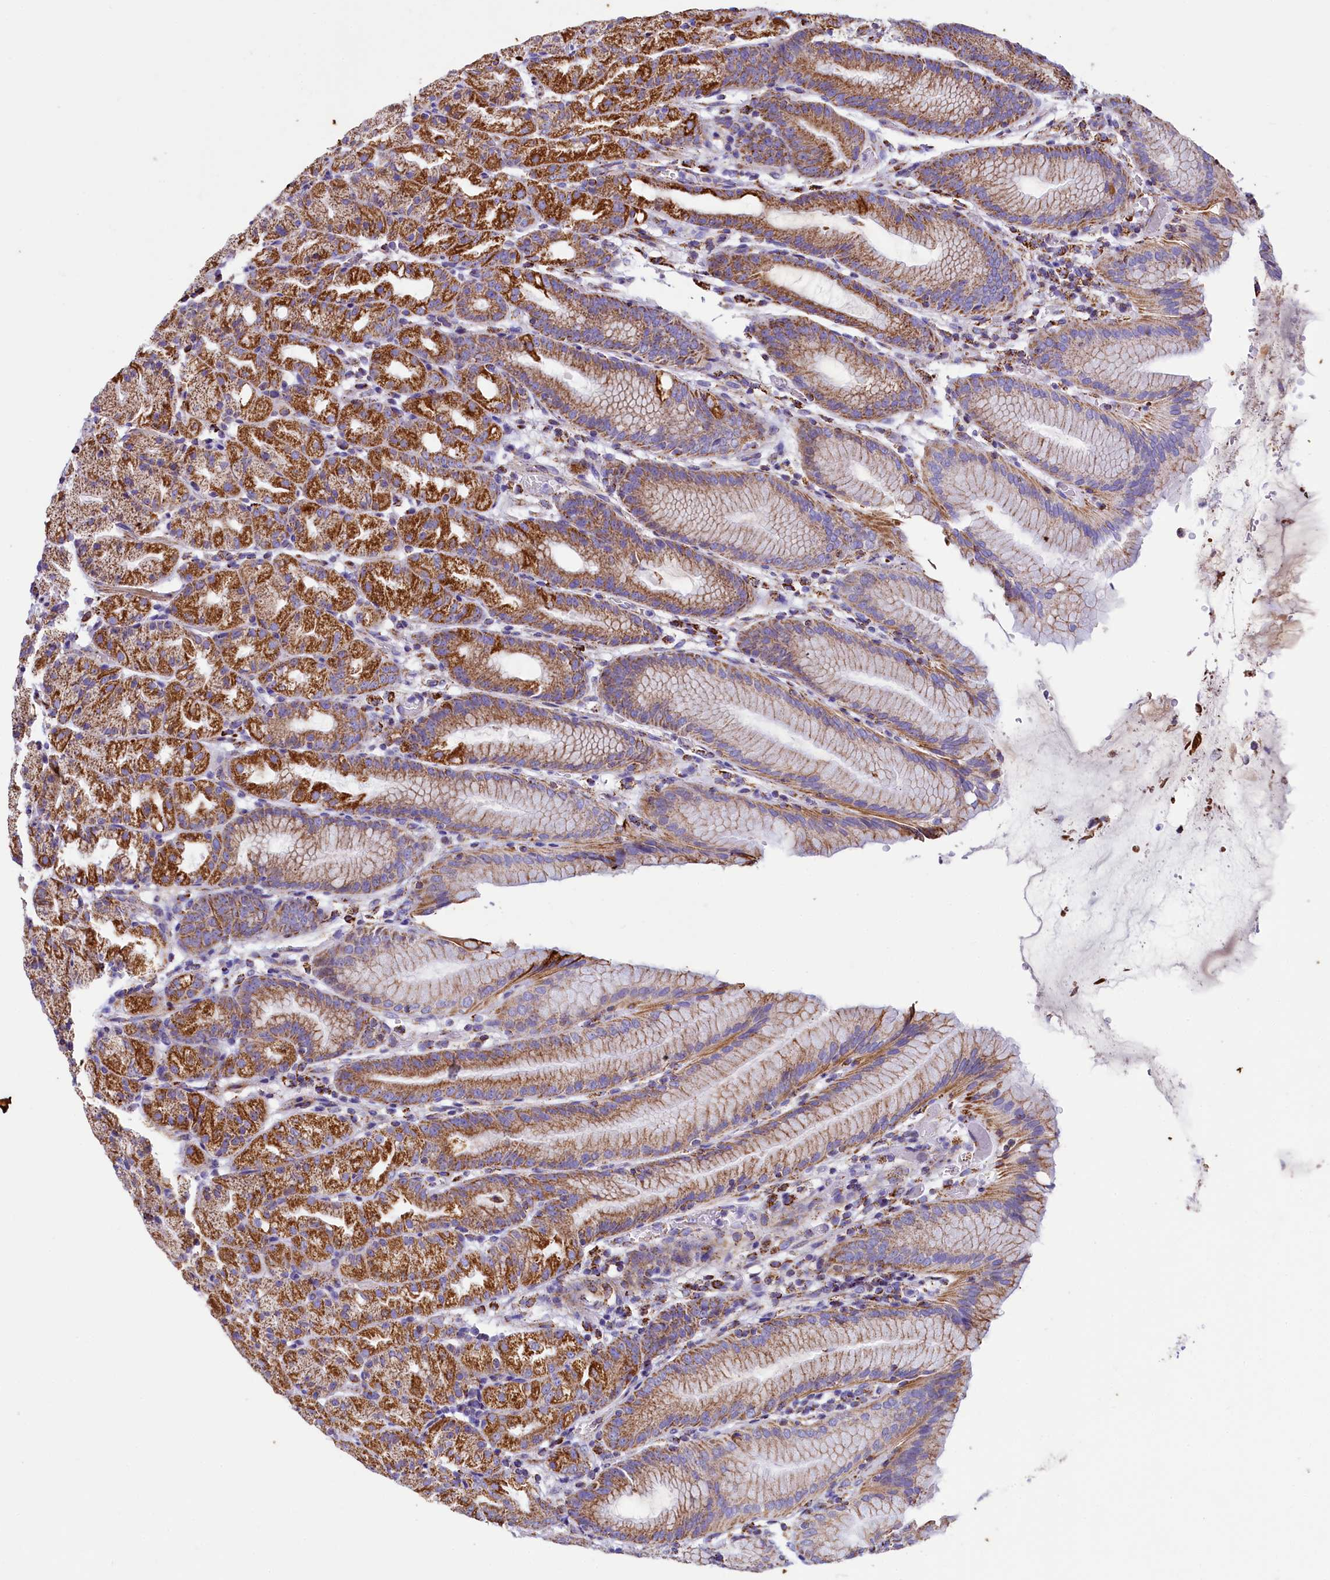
{"staining": {"intensity": "strong", "quantity": "25%-75%", "location": "cytoplasmic/membranous"}, "tissue": "stomach", "cell_type": "Glandular cells", "image_type": "normal", "snomed": [{"axis": "morphology", "description": "Normal tissue, NOS"}, {"axis": "topography", "description": "Stomach, upper"}], "caption": "High-magnification brightfield microscopy of benign stomach stained with DAB (3,3'-diaminobenzidine) (brown) and counterstained with hematoxylin (blue). glandular cells exhibit strong cytoplasmic/membranous staining is present in about25%-75% of cells.", "gene": "IDH3A", "patient": {"sex": "male", "age": 48}}